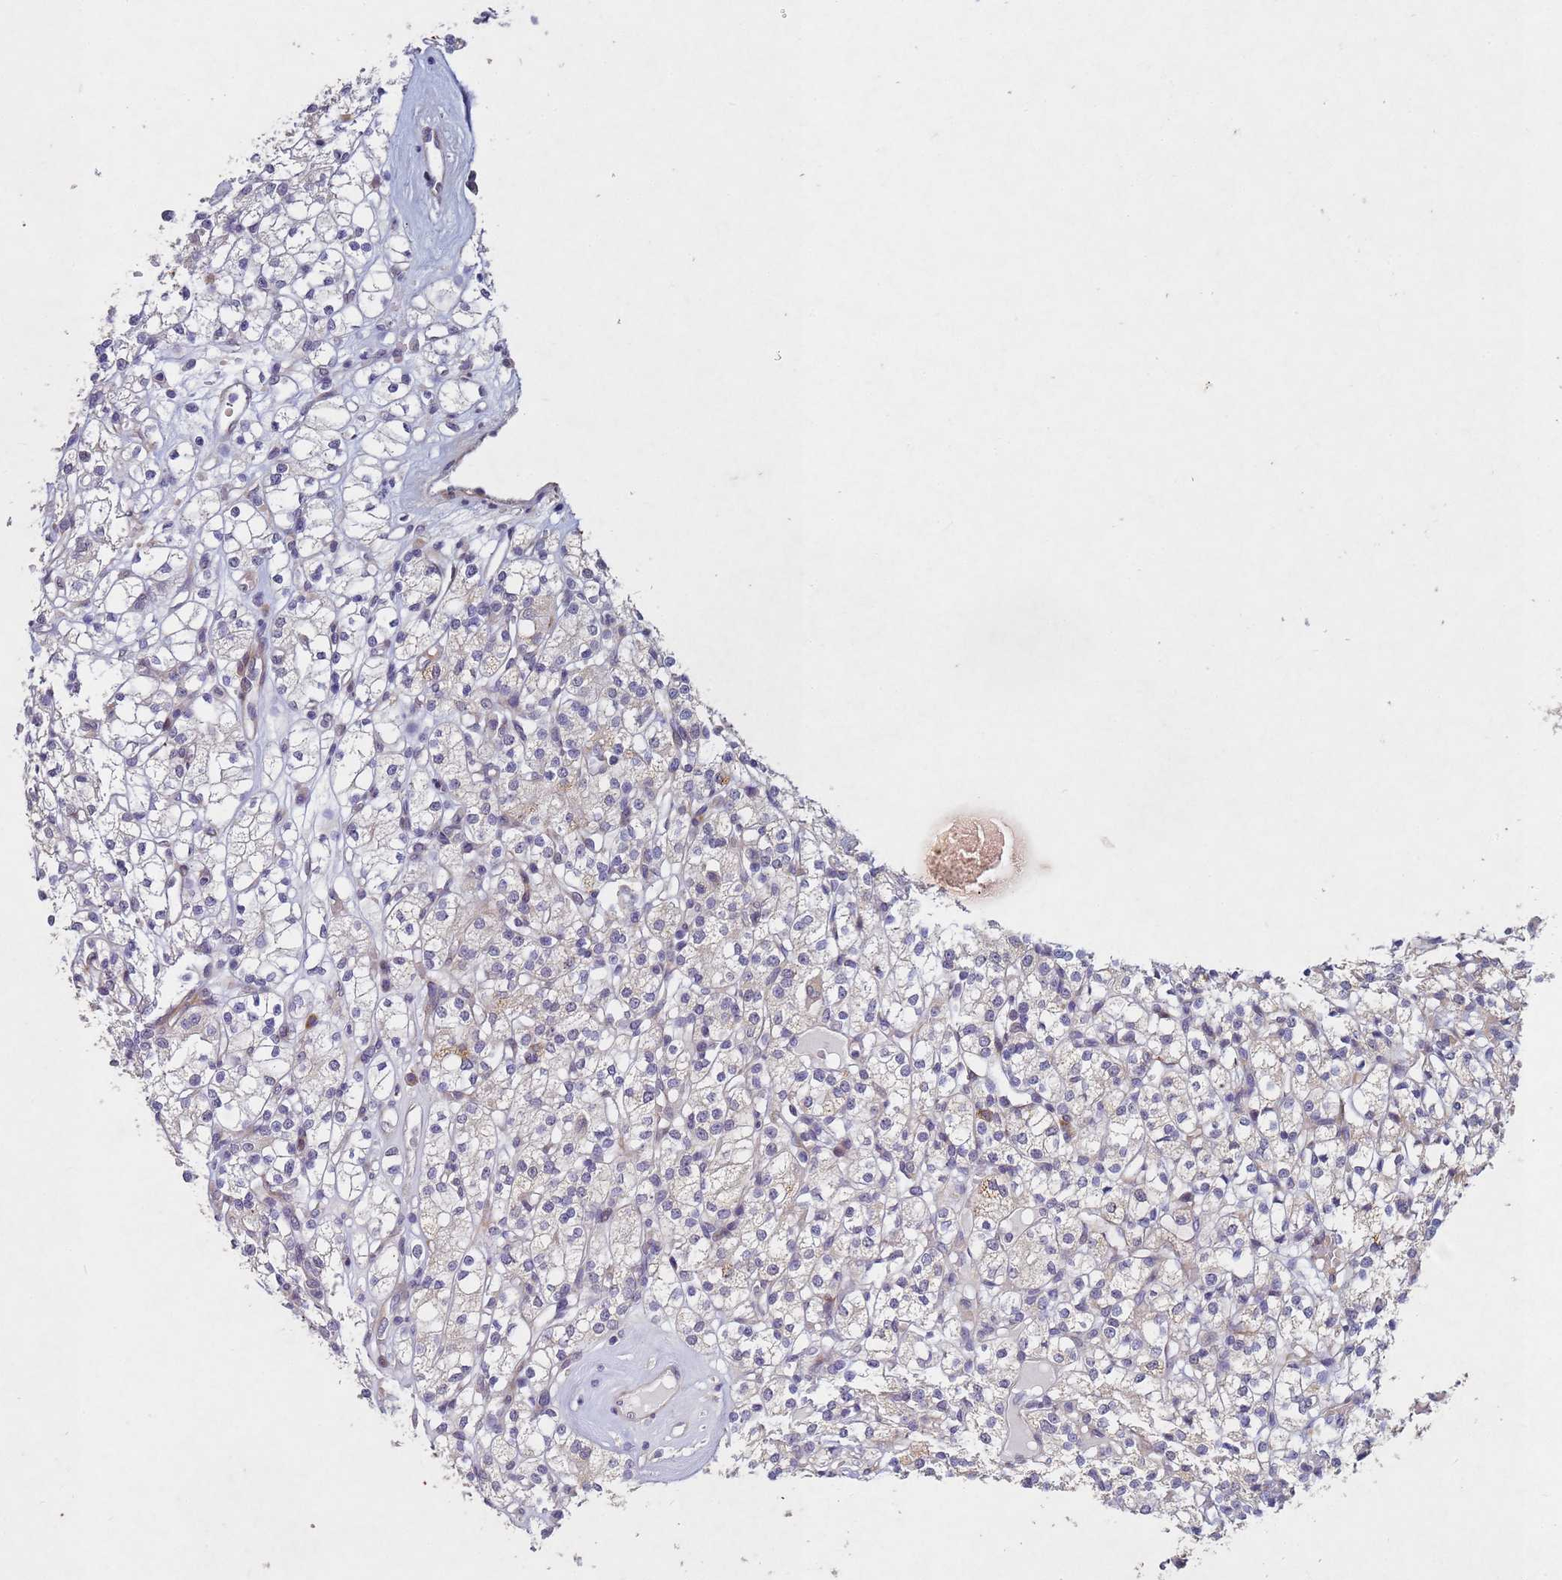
{"staining": {"intensity": "negative", "quantity": "none", "location": "none"}, "tissue": "renal cancer", "cell_type": "Tumor cells", "image_type": "cancer", "snomed": [{"axis": "morphology", "description": "Adenocarcinoma, NOS"}, {"axis": "topography", "description": "Kidney"}], "caption": "Adenocarcinoma (renal) was stained to show a protein in brown. There is no significant staining in tumor cells.", "gene": "TNPO2", "patient": {"sex": "male", "age": 77}}